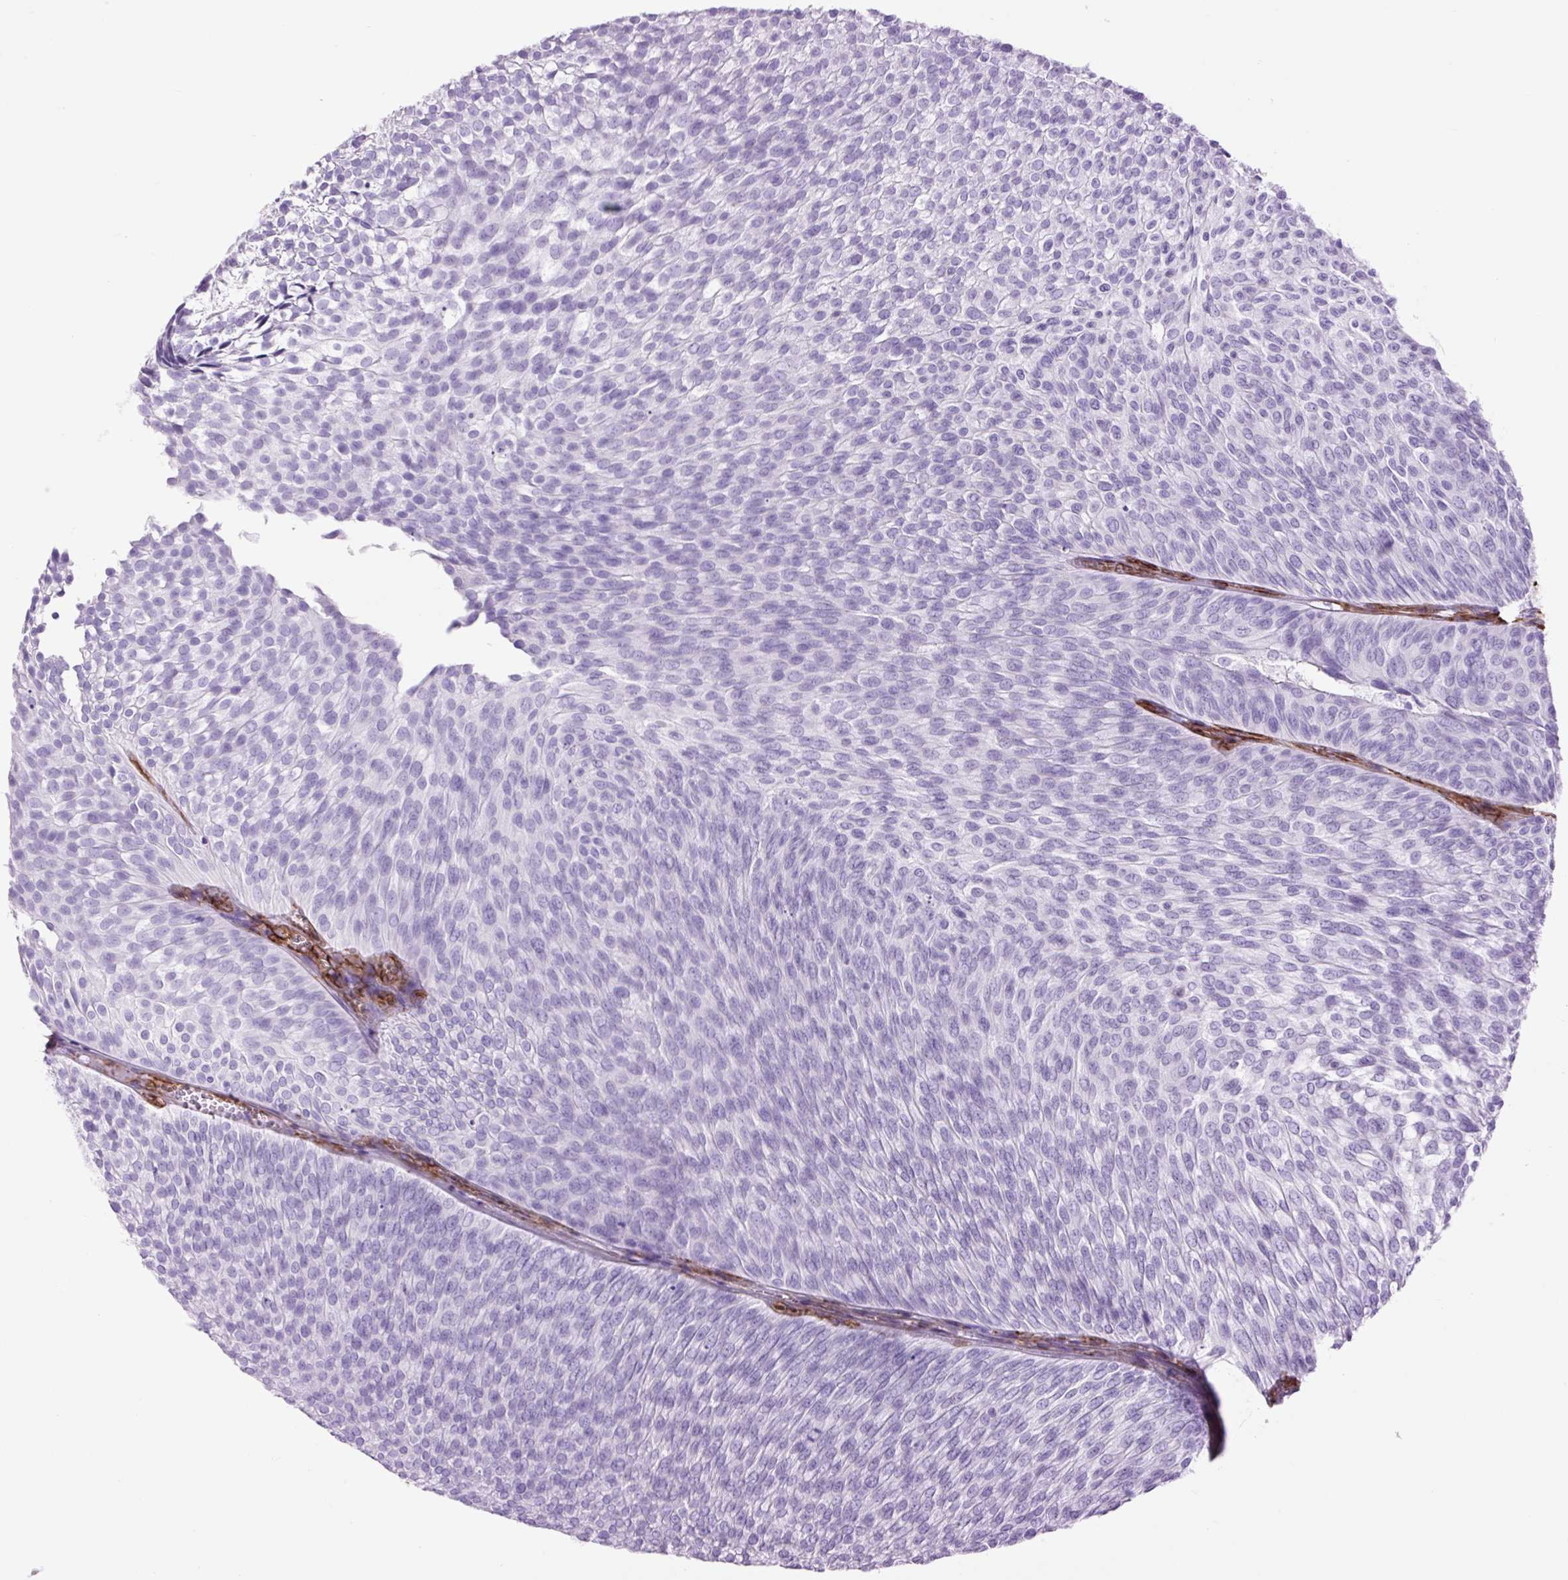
{"staining": {"intensity": "negative", "quantity": "none", "location": "none"}, "tissue": "urothelial cancer", "cell_type": "Tumor cells", "image_type": "cancer", "snomed": [{"axis": "morphology", "description": "Urothelial carcinoma, Low grade"}, {"axis": "topography", "description": "Urinary bladder"}], "caption": "A high-resolution micrograph shows immunohistochemistry (IHC) staining of urothelial carcinoma (low-grade), which demonstrates no significant expression in tumor cells. (DAB (3,3'-diaminobenzidine) immunohistochemistry, high magnification).", "gene": "CAV1", "patient": {"sex": "male", "age": 91}}